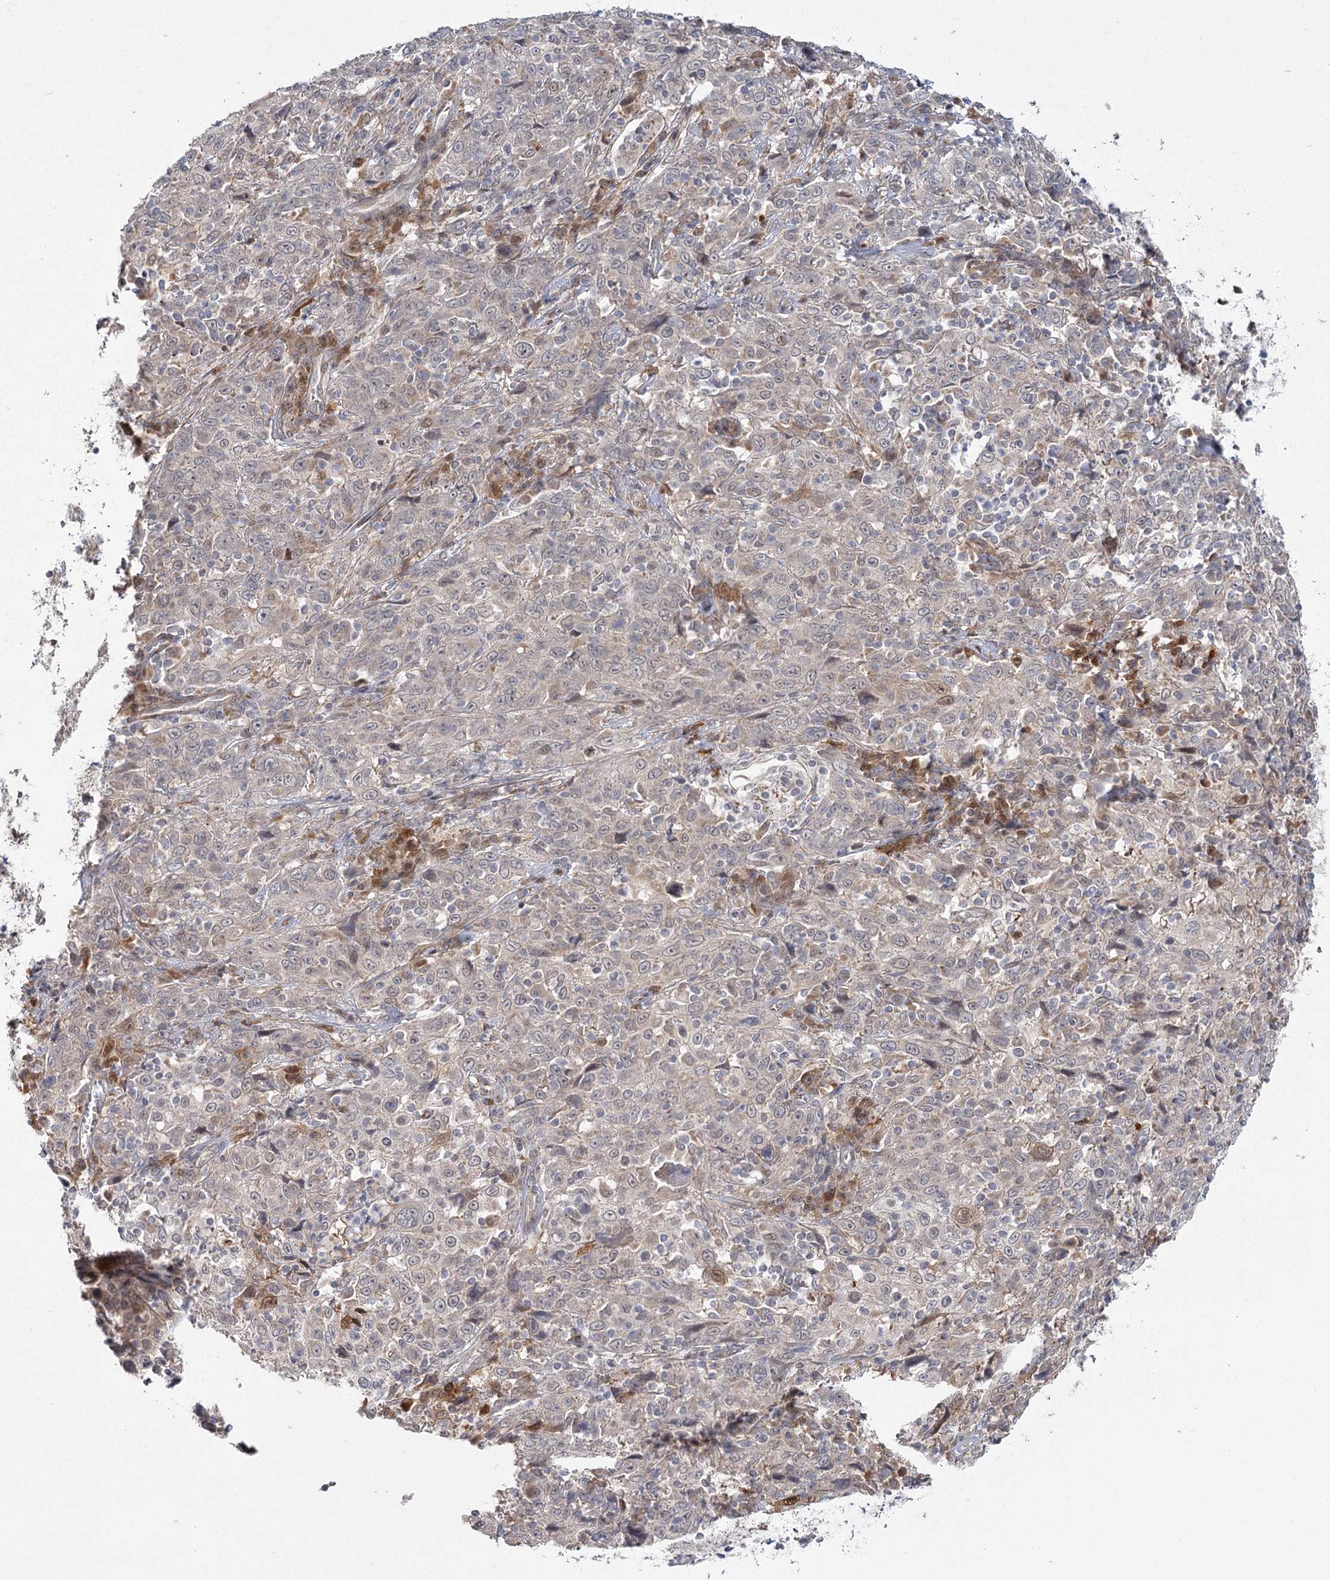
{"staining": {"intensity": "negative", "quantity": "none", "location": "none"}, "tissue": "cervical cancer", "cell_type": "Tumor cells", "image_type": "cancer", "snomed": [{"axis": "morphology", "description": "Squamous cell carcinoma, NOS"}, {"axis": "topography", "description": "Cervix"}], "caption": "Human cervical cancer stained for a protein using IHC displays no expression in tumor cells.", "gene": "TBC1D9B", "patient": {"sex": "female", "age": 46}}